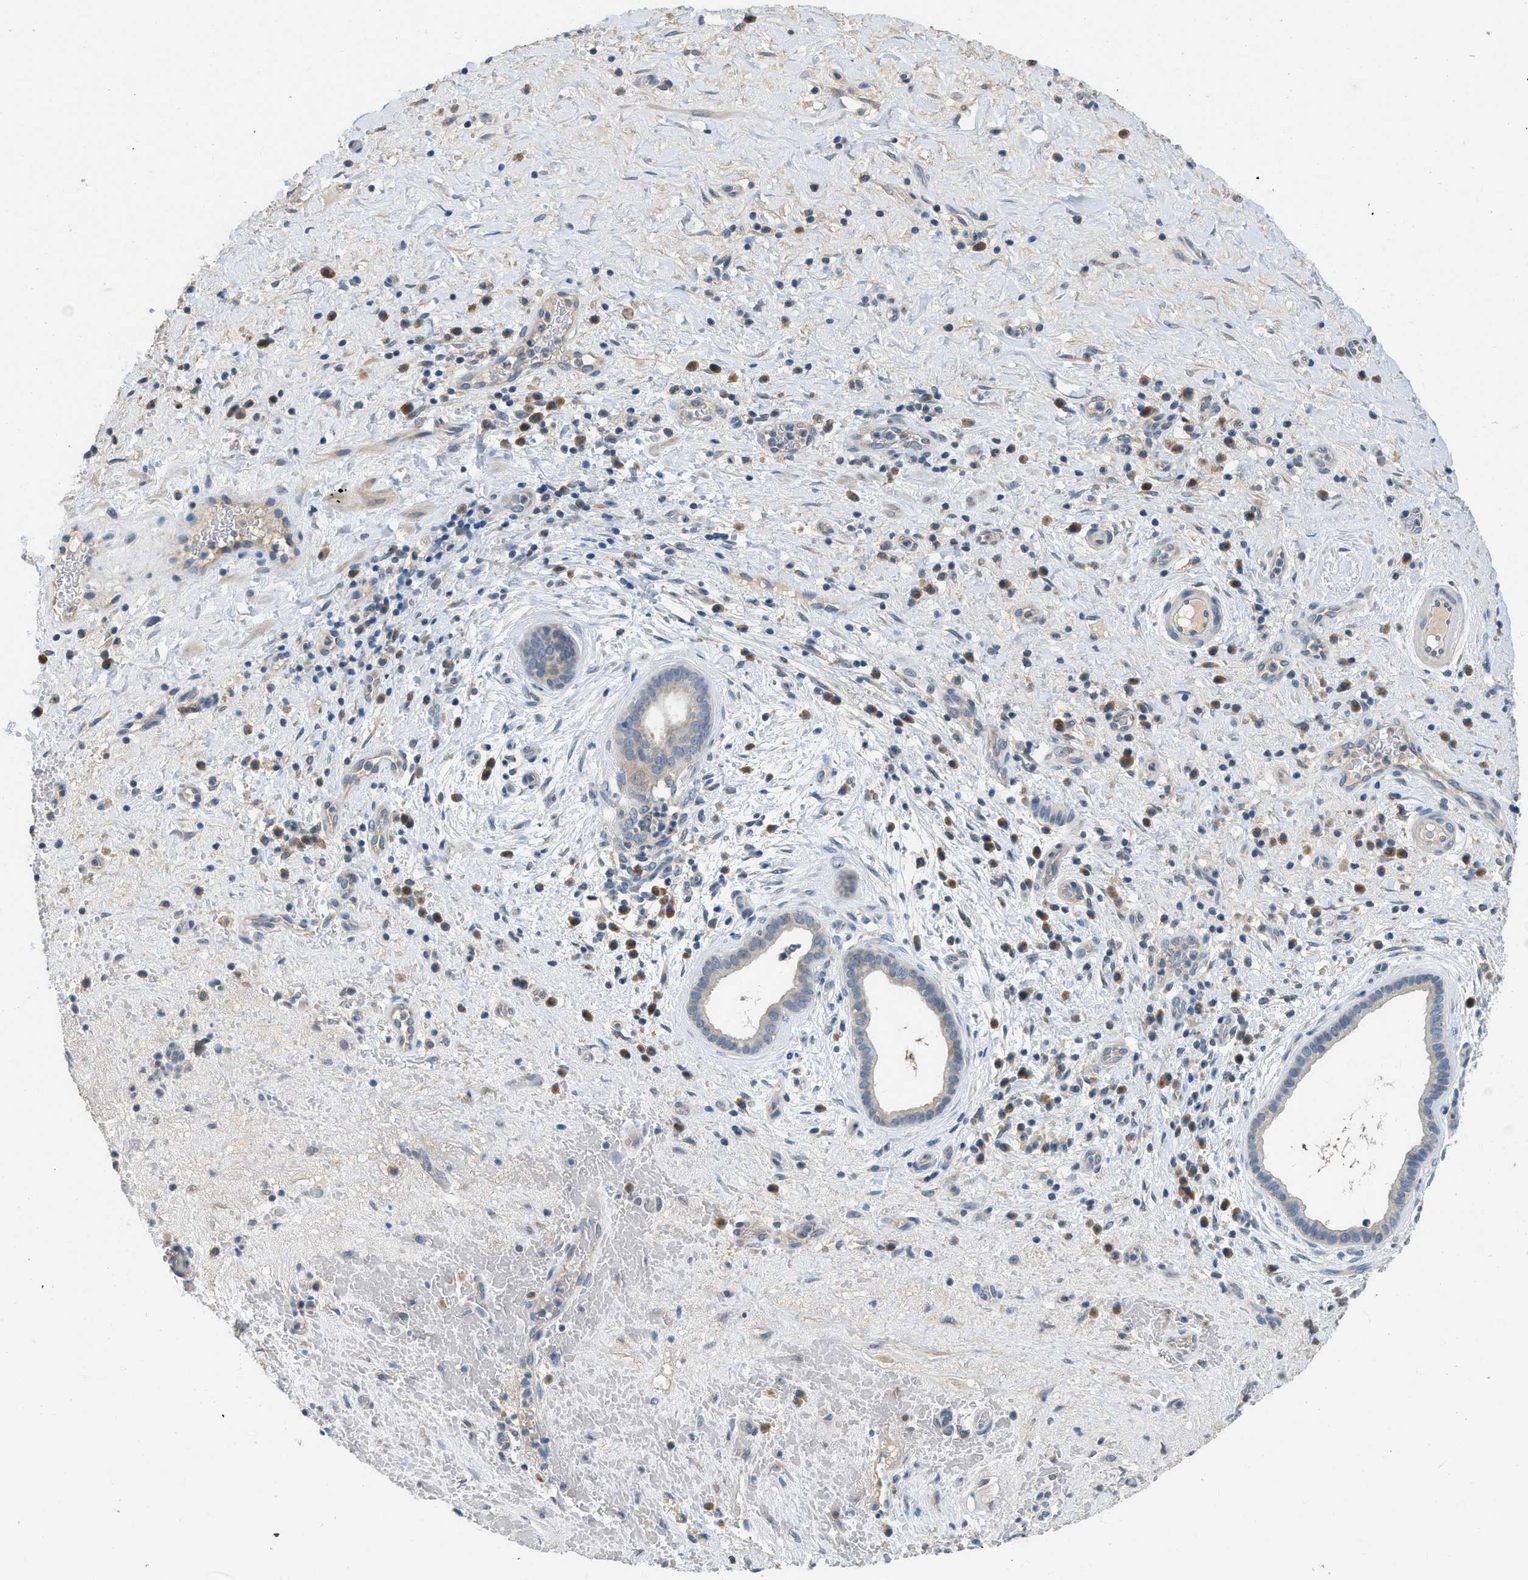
{"staining": {"intensity": "weak", "quantity": "<25%", "location": "cytoplasmic/membranous"}, "tissue": "liver cancer", "cell_type": "Tumor cells", "image_type": "cancer", "snomed": [{"axis": "morphology", "description": "Cholangiocarcinoma"}, {"axis": "topography", "description": "Liver"}], "caption": "DAB immunohistochemical staining of liver cholangiocarcinoma exhibits no significant positivity in tumor cells. The staining is performed using DAB brown chromogen with nuclei counter-stained in using hematoxylin.", "gene": "MIS18A", "patient": {"sex": "female", "age": 38}}